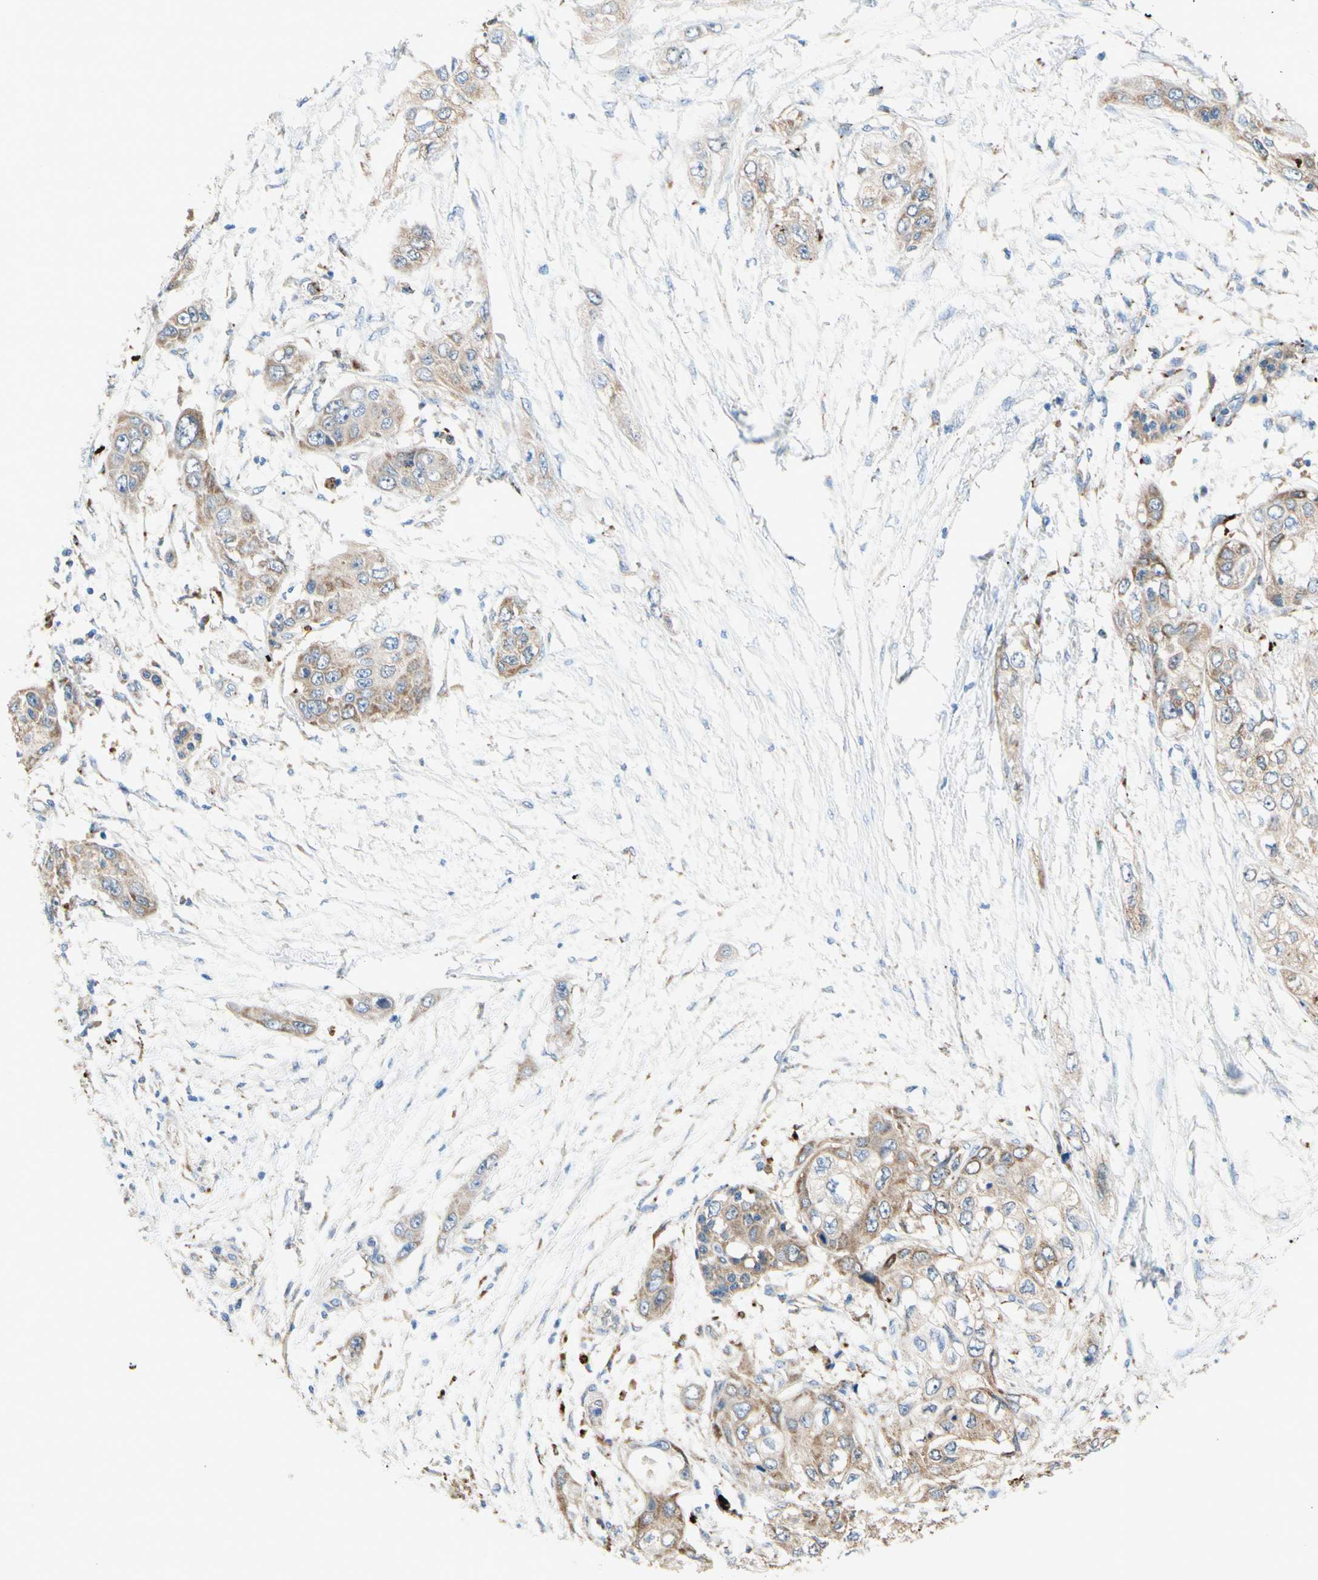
{"staining": {"intensity": "moderate", "quantity": "25%-75%", "location": "cytoplasmic/membranous"}, "tissue": "pancreatic cancer", "cell_type": "Tumor cells", "image_type": "cancer", "snomed": [{"axis": "morphology", "description": "Adenocarcinoma, NOS"}, {"axis": "topography", "description": "Pancreas"}], "caption": "Pancreatic cancer (adenocarcinoma) was stained to show a protein in brown. There is medium levels of moderate cytoplasmic/membranous positivity in approximately 25%-75% of tumor cells.", "gene": "URB2", "patient": {"sex": "female", "age": 70}}